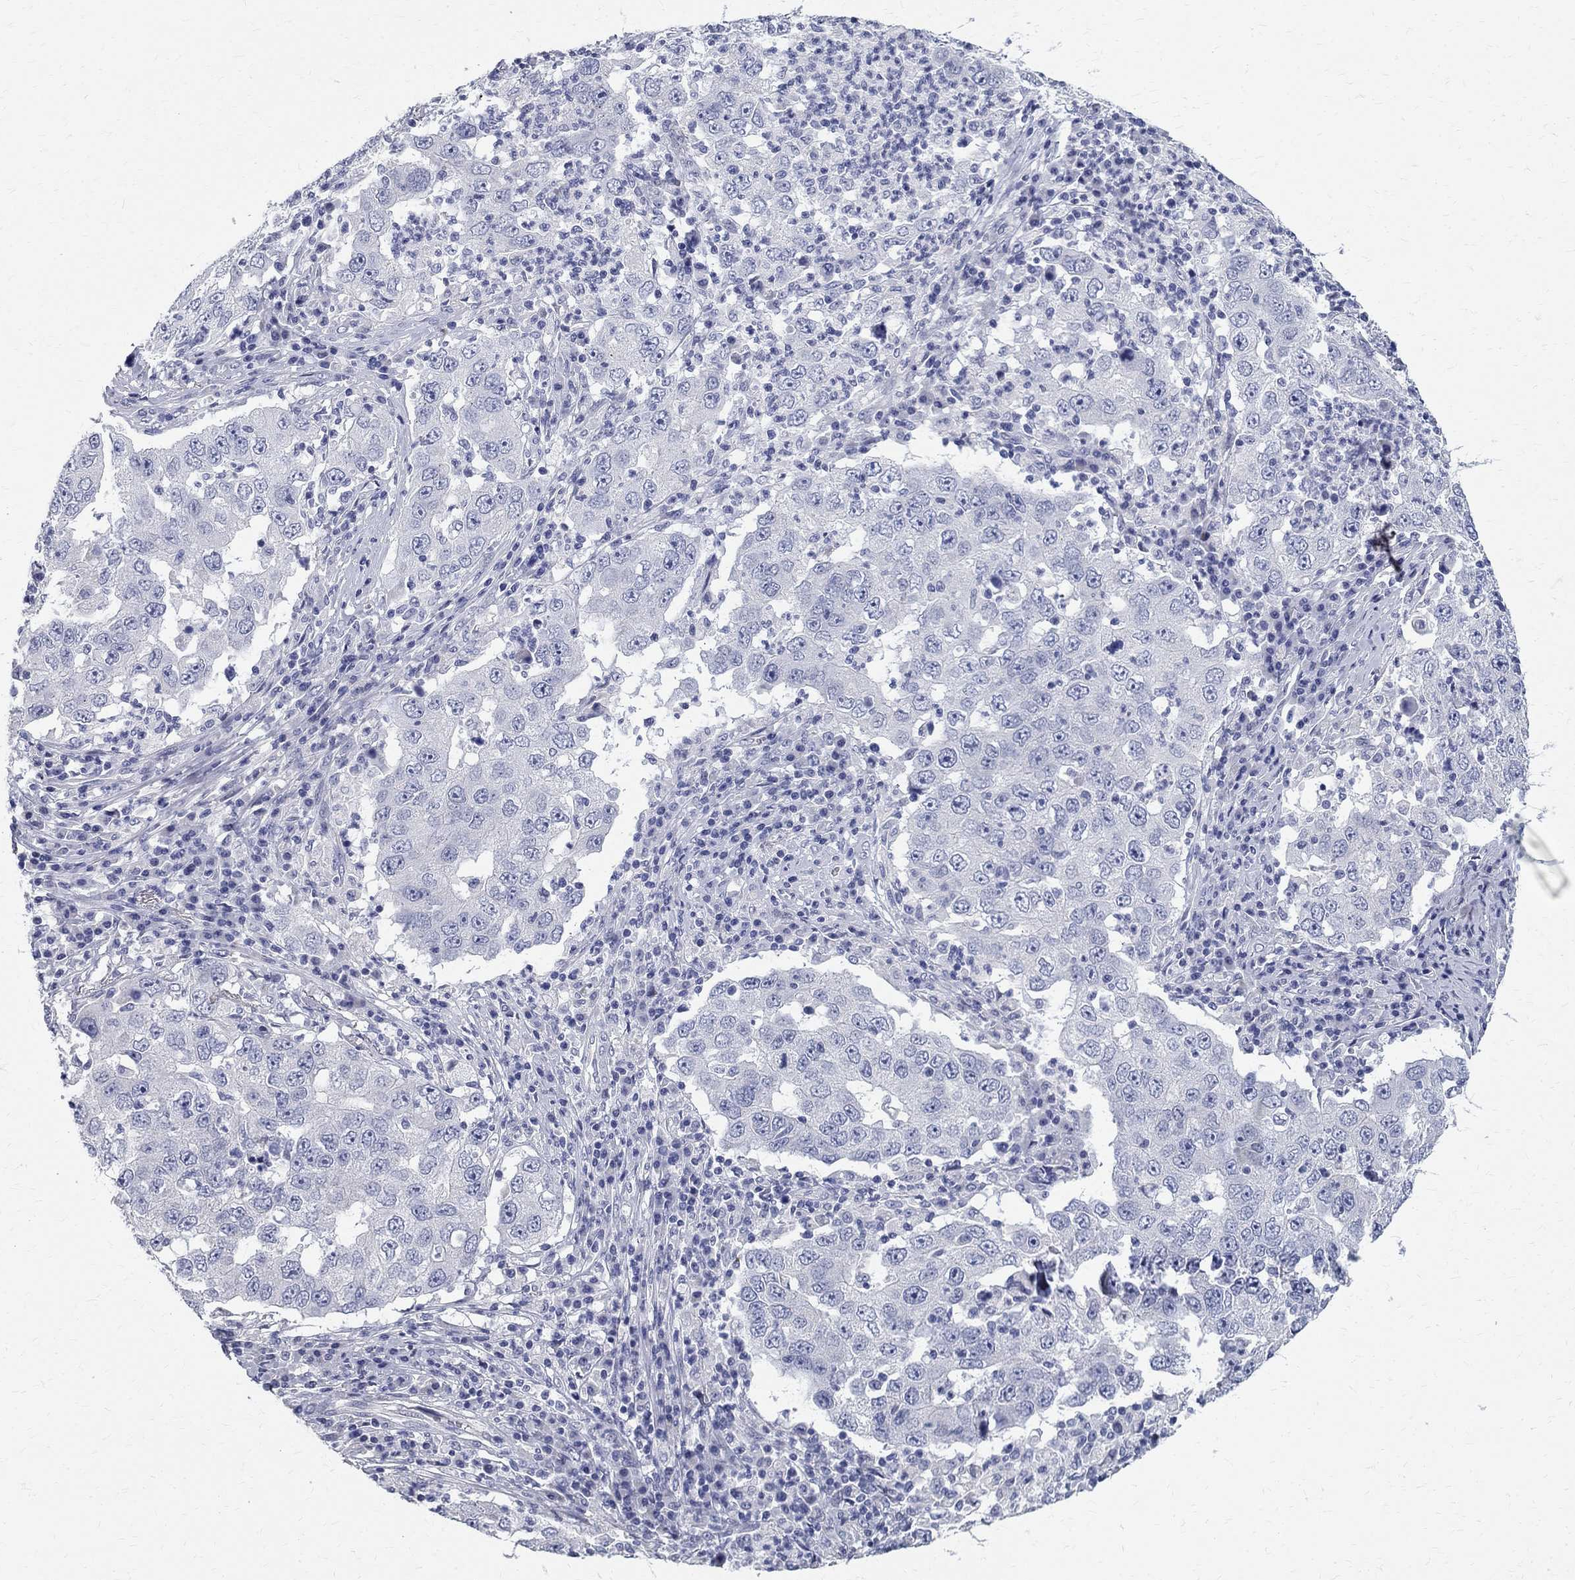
{"staining": {"intensity": "negative", "quantity": "none", "location": "none"}, "tissue": "lung cancer", "cell_type": "Tumor cells", "image_type": "cancer", "snomed": [{"axis": "morphology", "description": "Adenocarcinoma, NOS"}, {"axis": "topography", "description": "Lung"}], "caption": "This image is of lung adenocarcinoma stained with immunohistochemistry (IHC) to label a protein in brown with the nuclei are counter-stained blue. There is no positivity in tumor cells. The staining was performed using DAB to visualize the protein expression in brown, while the nuclei were stained in blue with hematoxylin (Magnification: 20x).", "gene": "TGM4", "patient": {"sex": "male", "age": 73}}